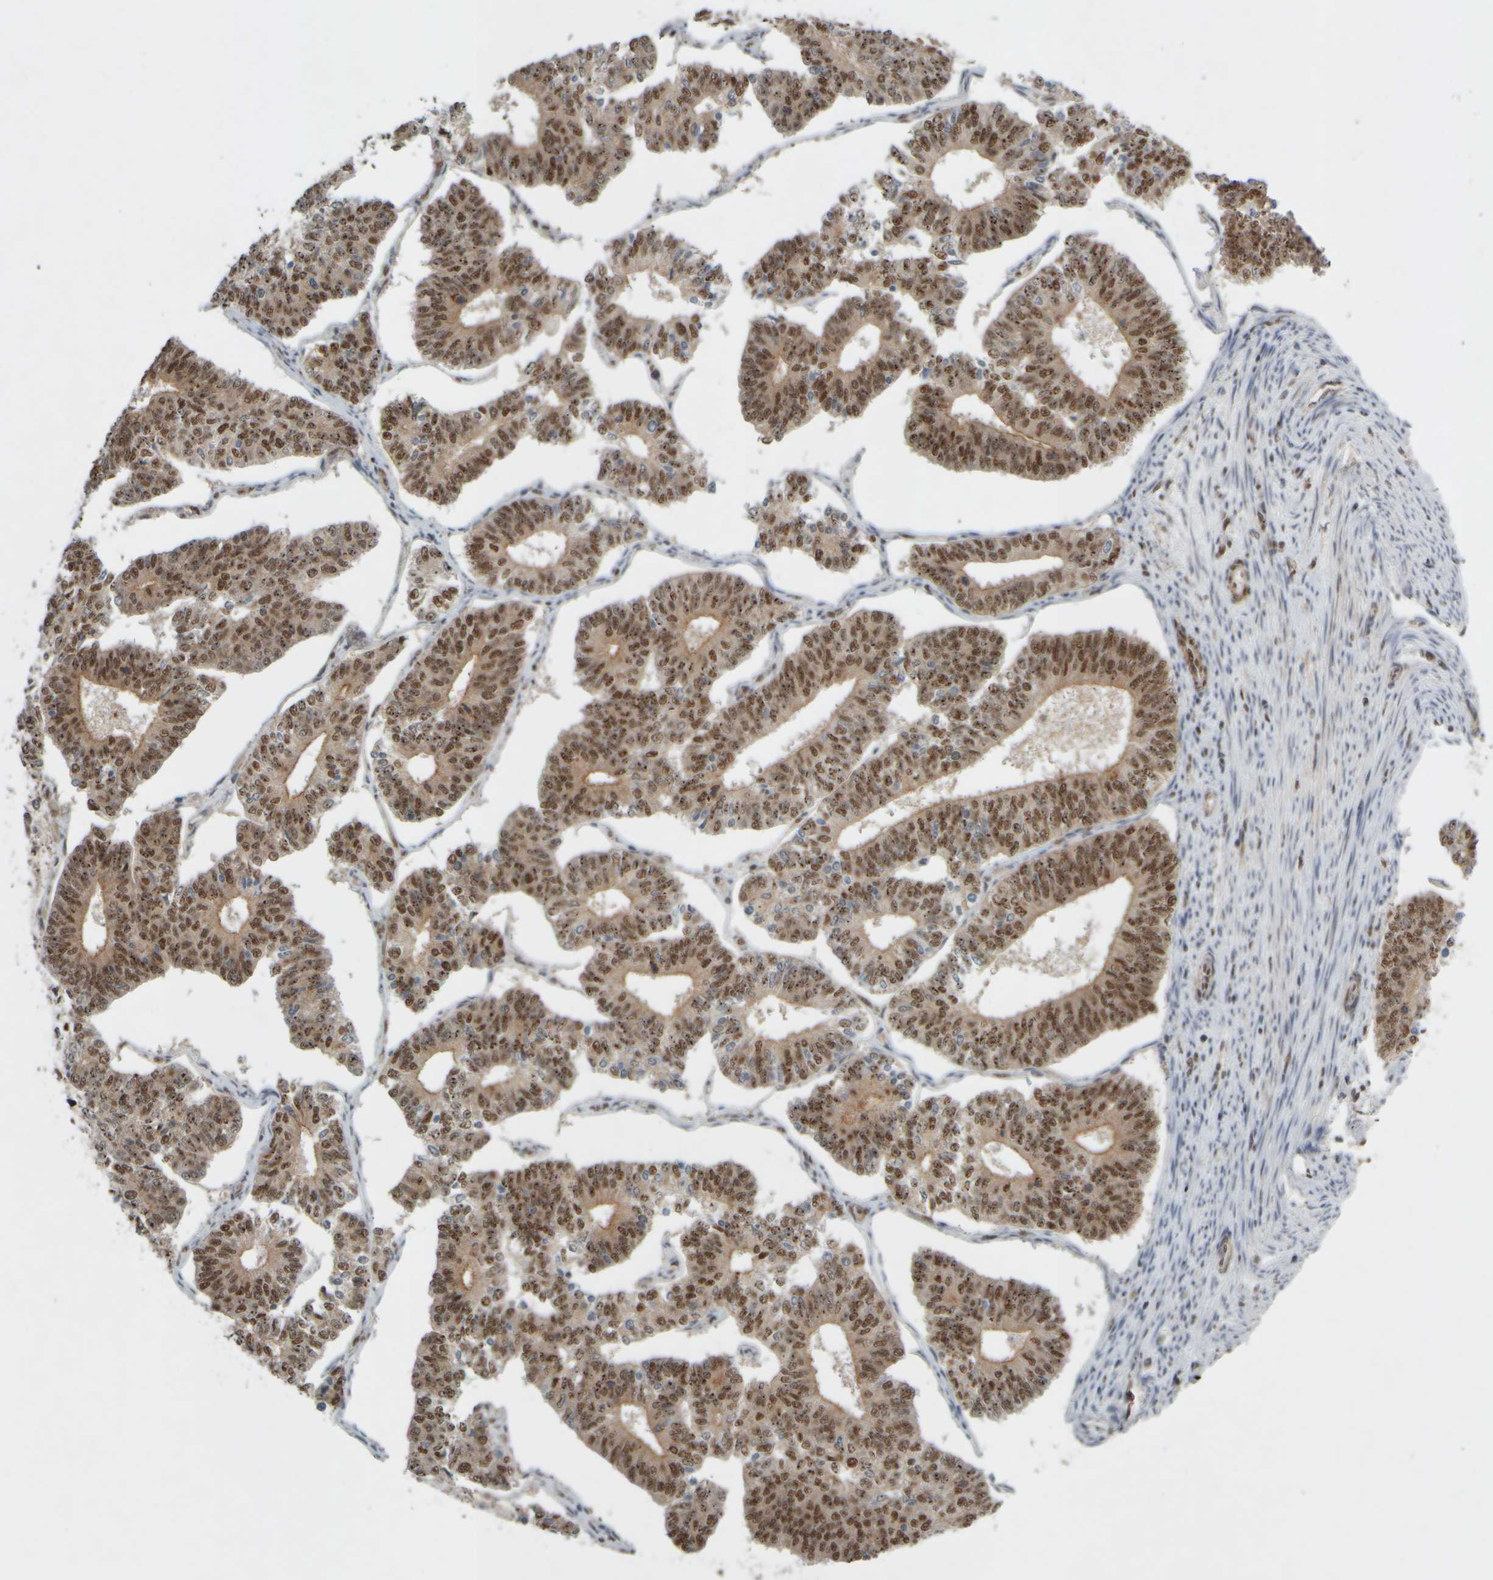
{"staining": {"intensity": "moderate", "quantity": ">75%", "location": "nuclear"}, "tissue": "endometrial cancer", "cell_type": "Tumor cells", "image_type": "cancer", "snomed": [{"axis": "morphology", "description": "Adenocarcinoma, NOS"}, {"axis": "topography", "description": "Endometrium"}], "caption": "Tumor cells demonstrate moderate nuclear positivity in approximately >75% of cells in endometrial cancer.", "gene": "SYNRG", "patient": {"sex": "female", "age": 70}}